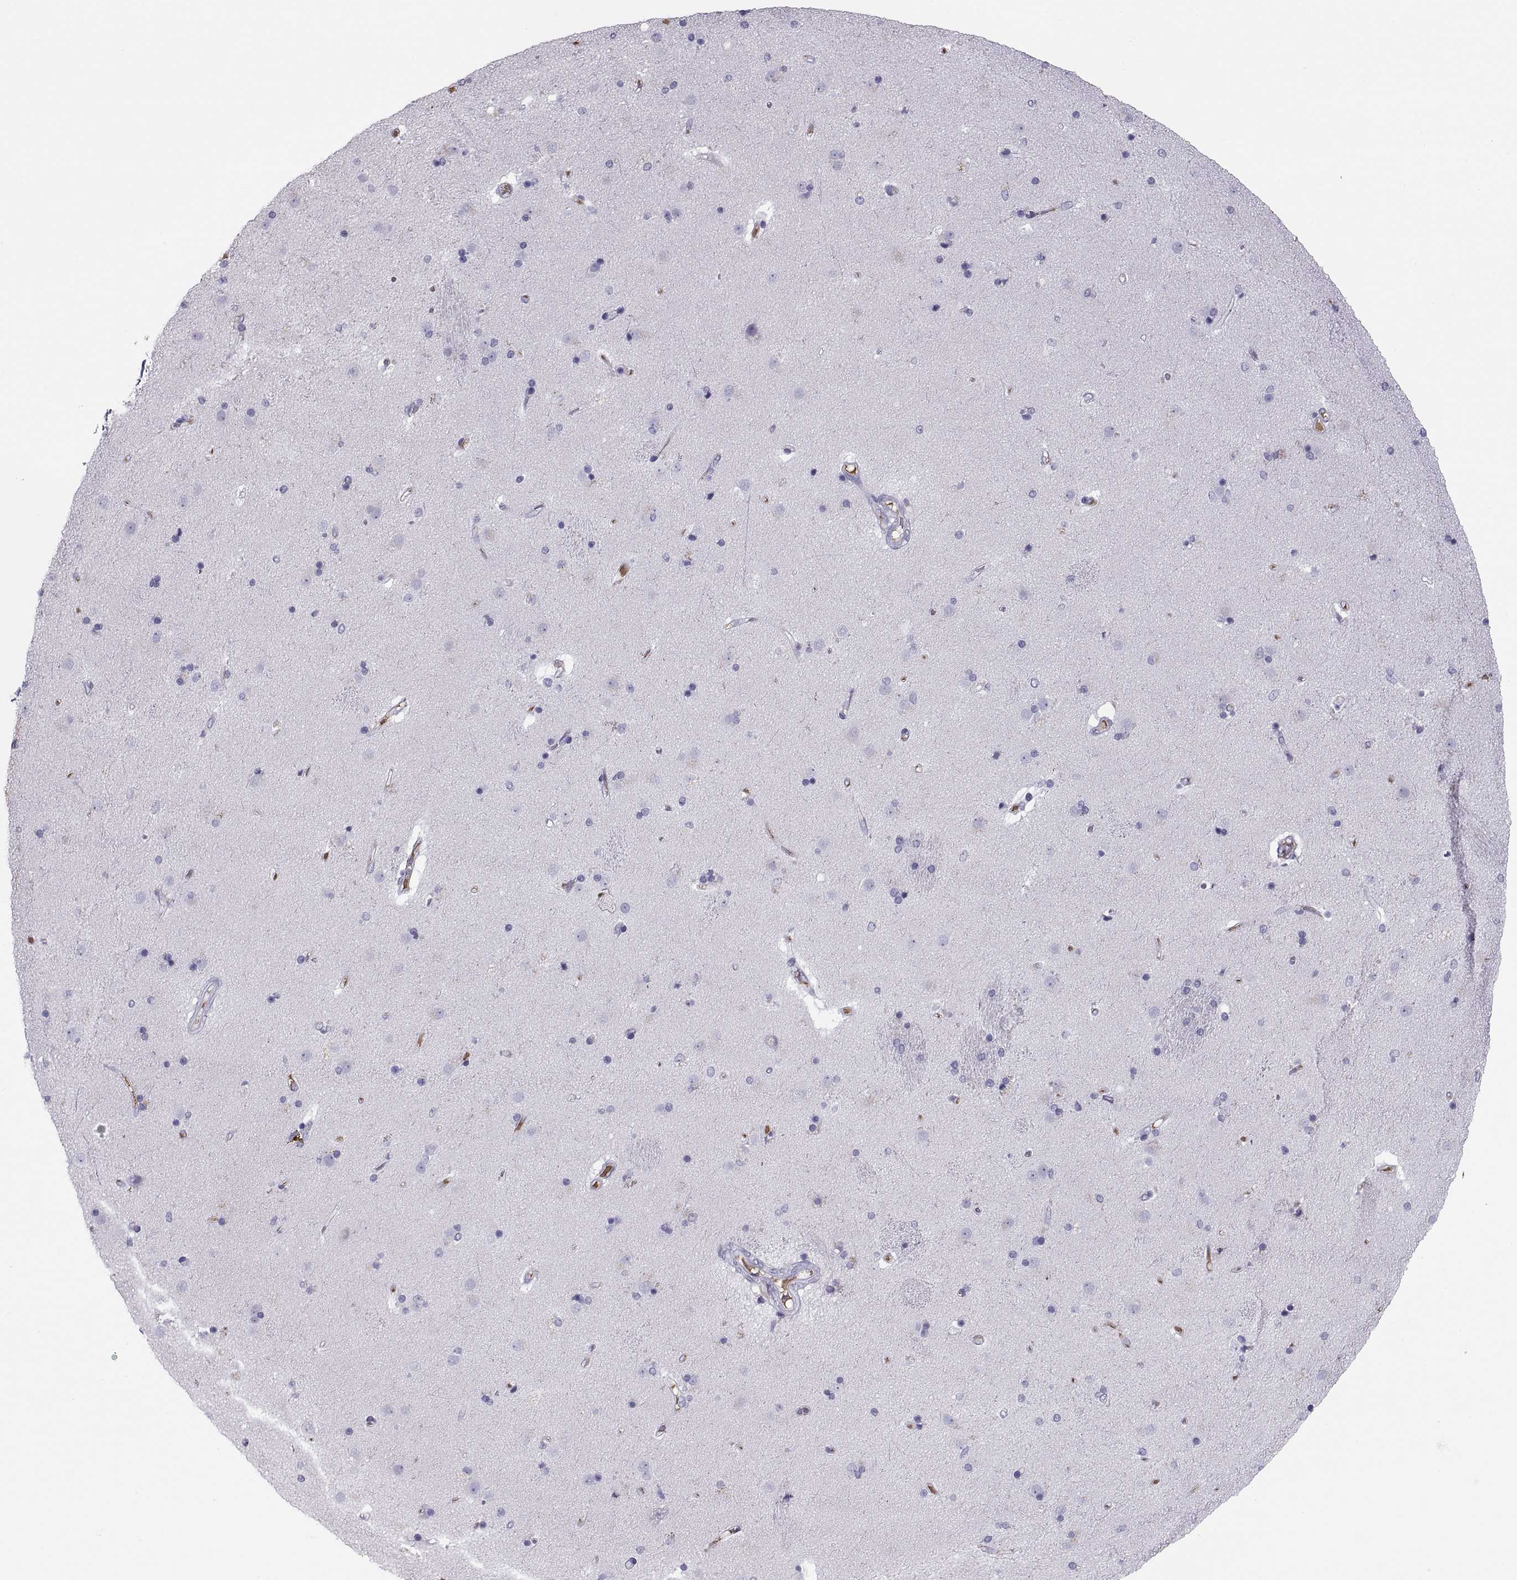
{"staining": {"intensity": "negative", "quantity": "none", "location": "none"}, "tissue": "caudate", "cell_type": "Glial cells", "image_type": "normal", "snomed": [{"axis": "morphology", "description": "Normal tissue, NOS"}, {"axis": "topography", "description": "Lateral ventricle wall"}], "caption": "An image of caudate stained for a protein exhibits no brown staining in glial cells.", "gene": "MAGEB2", "patient": {"sex": "male", "age": 54}}